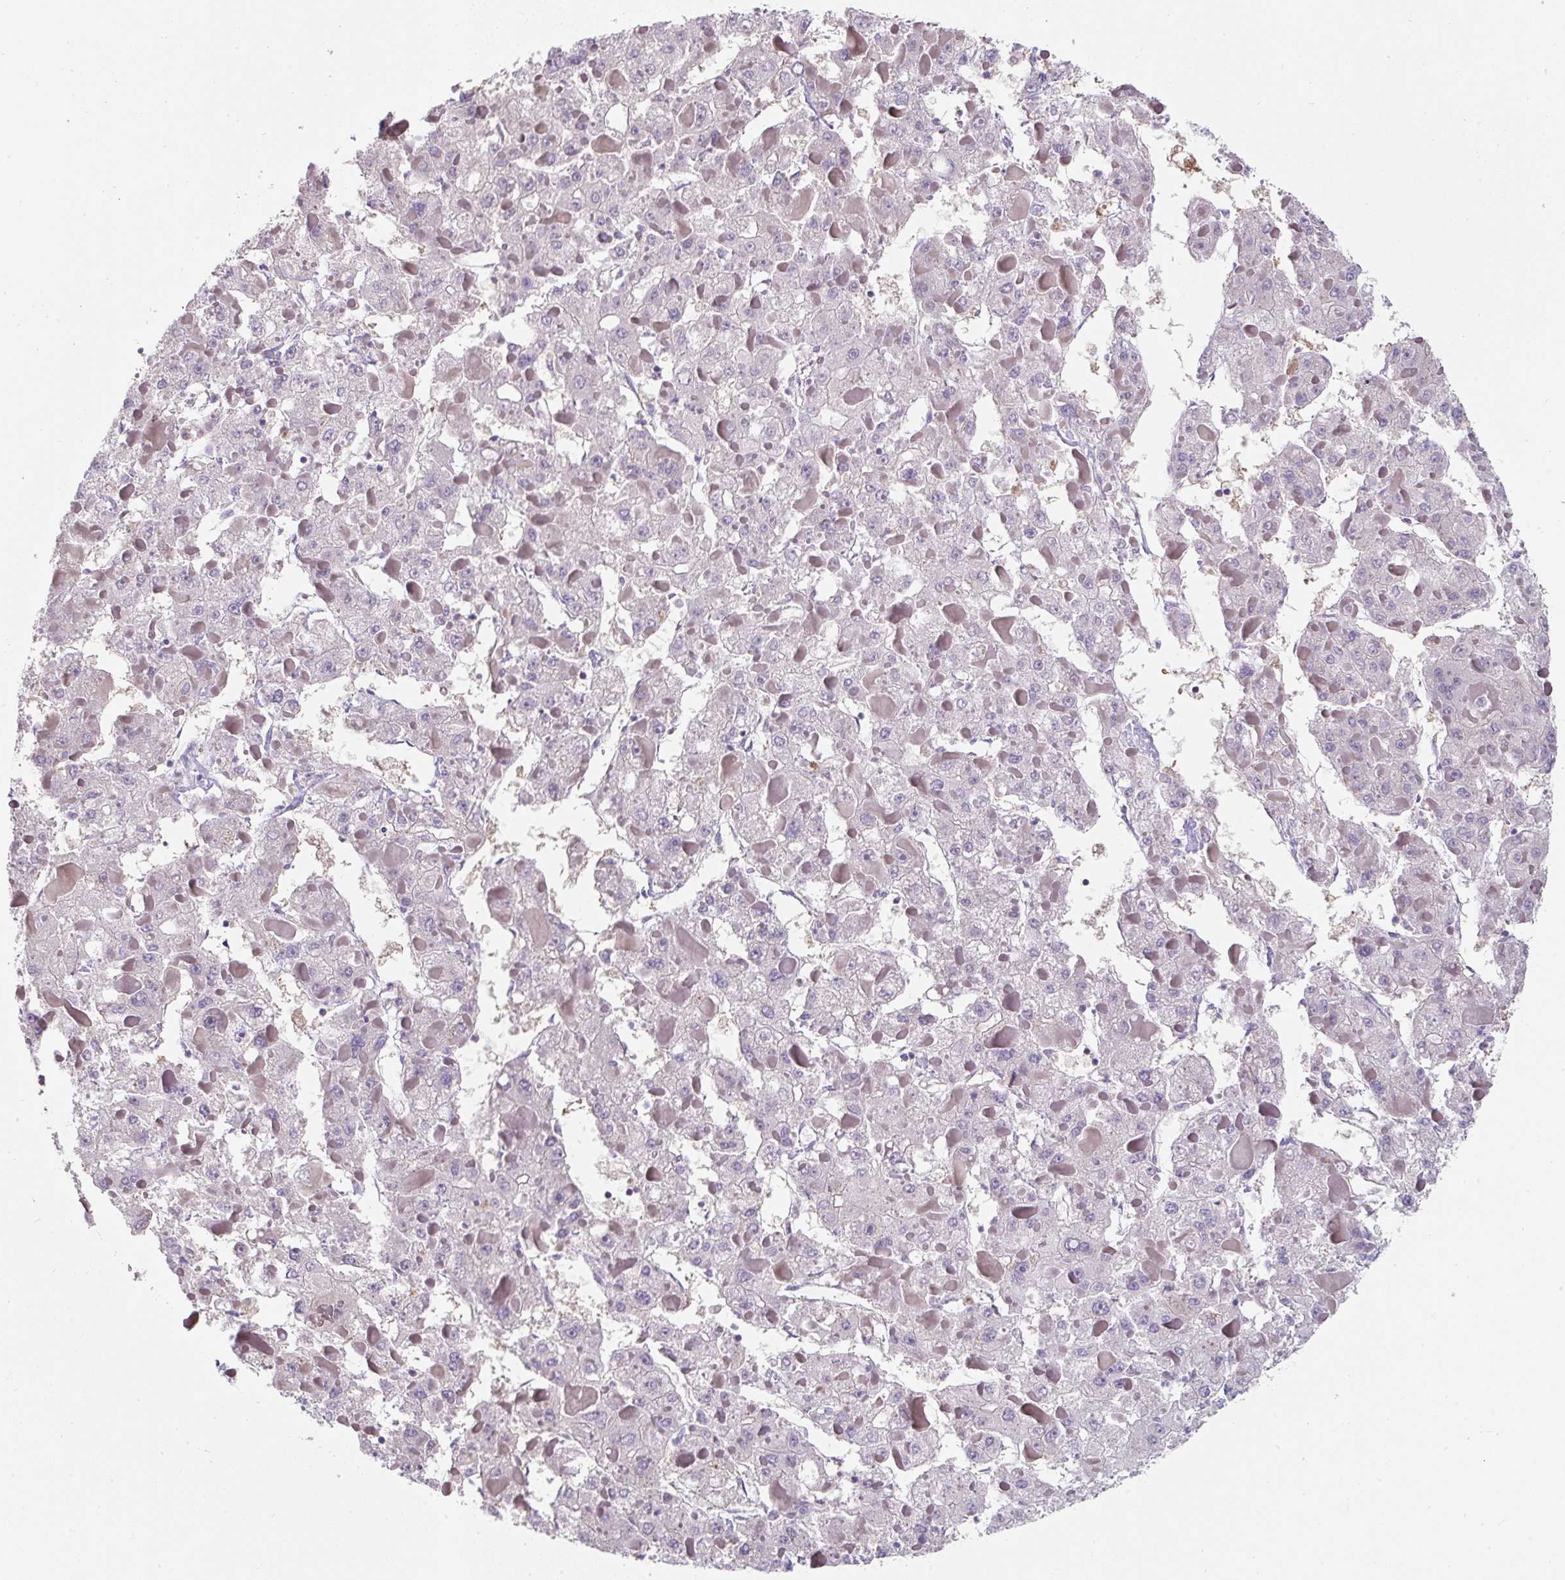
{"staining": {"intensity": "negative", "quantity": "none", "location": "none"}, "tissue": "liver cancer", "cell_type": "Tumor cells", "image_type": "cancer", "snomed": [{"axis": "morphology", "description": "Carcinoma, Hepatocellular, NOS"}, {"axis": "topography", "description": "Liver"}], "caption": "A micrograph of human hepatocellular carcinoma (liver) is negative for staining in tumor cells. (Brightfield microscopy of DAB (3,3'-diaminobenzidine) immunohistochemistry (IHC) at high magnification).", "gene": "ST13", "patient": {"sex": "female", "age": 73}}